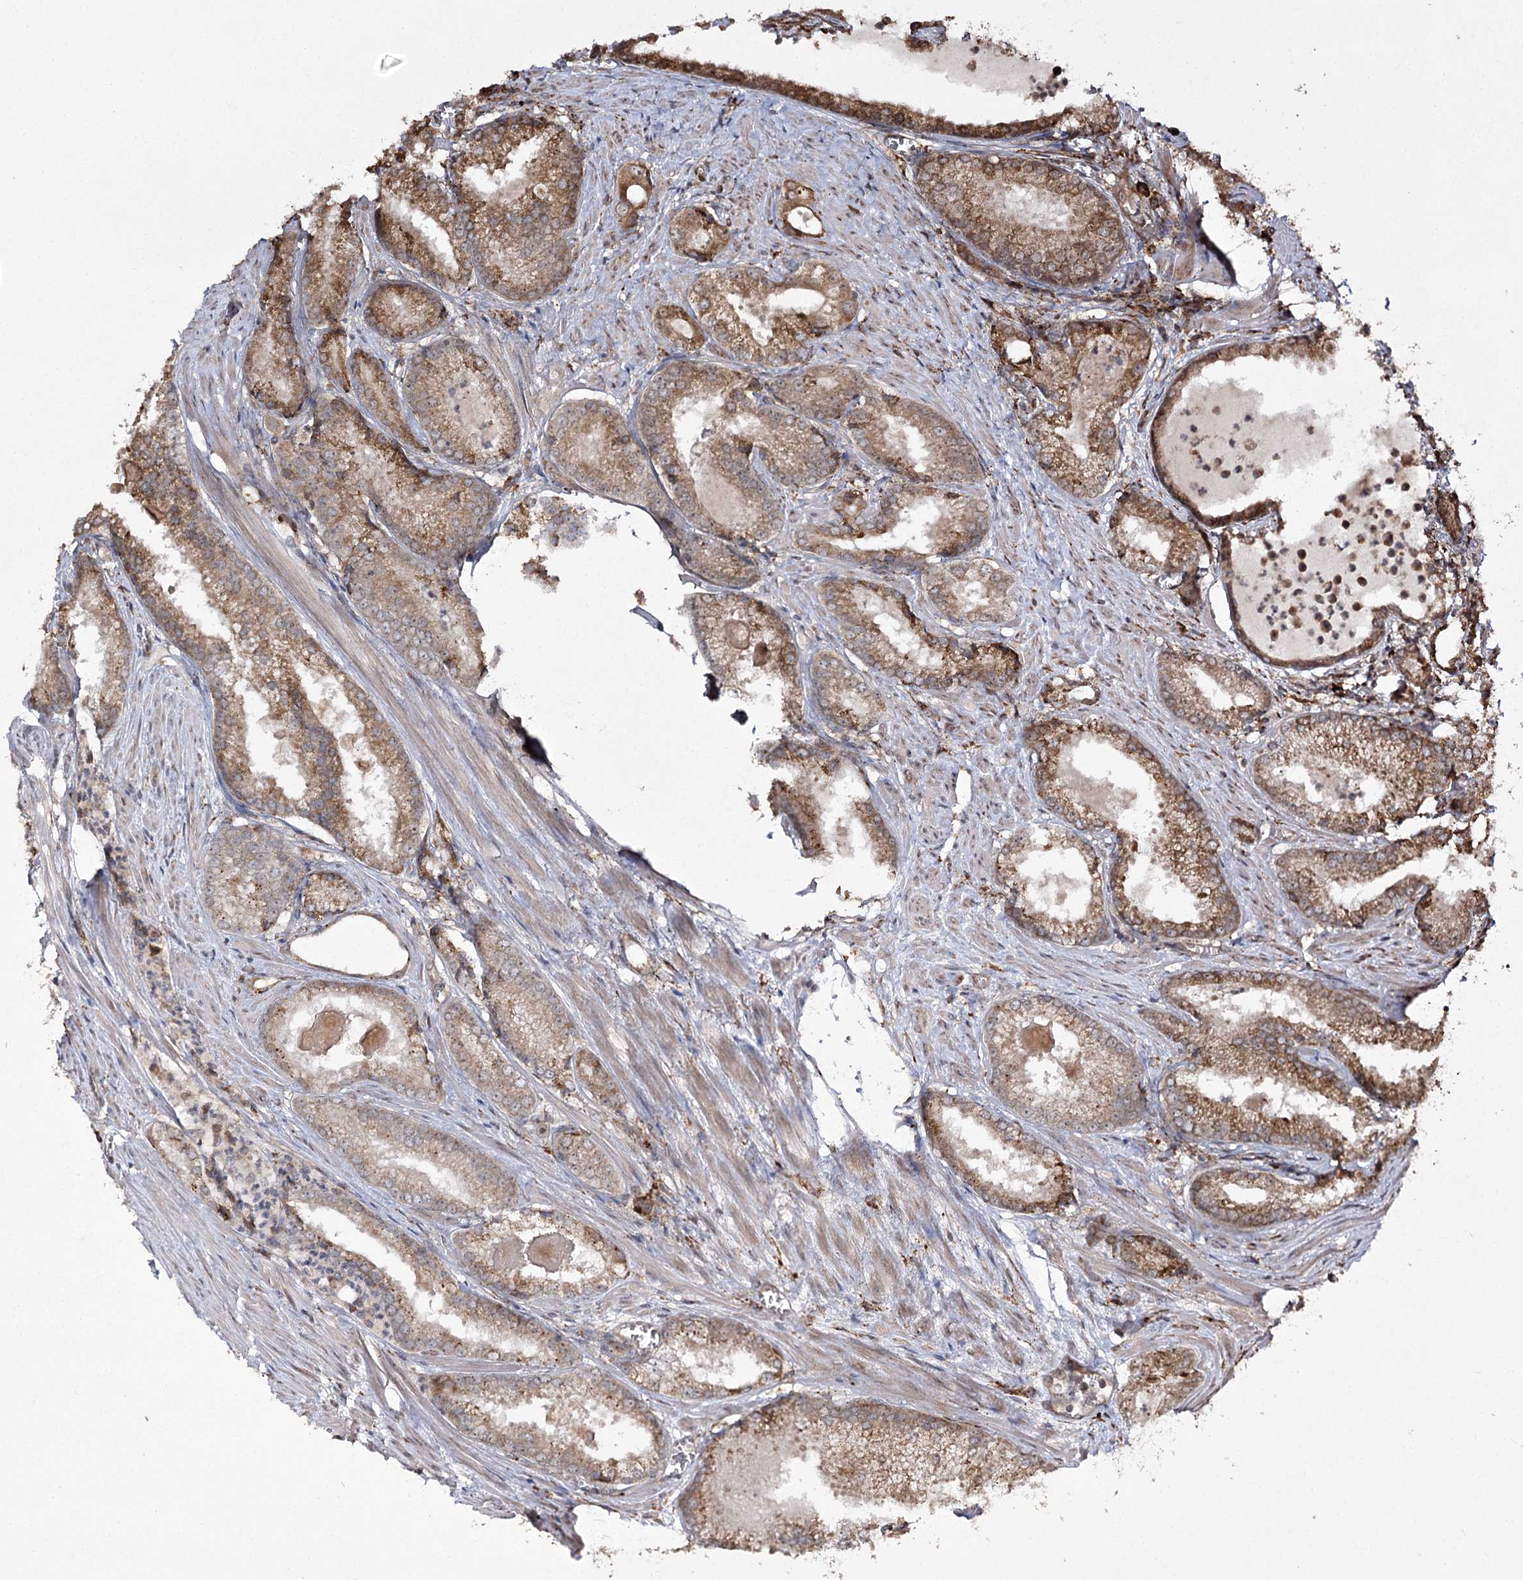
{"staining": {"intensity": "moderate", "quantity": ">75%", "location": "cytoplasmic/membranous"}, "tissue": "prostate cancer", "cell_type": "Tumor cells", "image_type": "cancer", "snomed": [{"axis": "morphology", "description": "Adenocarcinoma, Low grade"}, {"axis": "topography", "description": "Prostate"}], "caption": "Immunohistochemistry of low-grade adenocarcinoma (prostate) reveals medium levels of moderate cytoplasmic/membranous staining in approximately >75% of tumor cells. The staining was performed using DAB to visualize the protein expression in brown, while the nuclei were stained in blue with hematoxylin (Magnification: 20x).", "gene": "FANCL", "patient": {"sex": "male", "age": 54}}